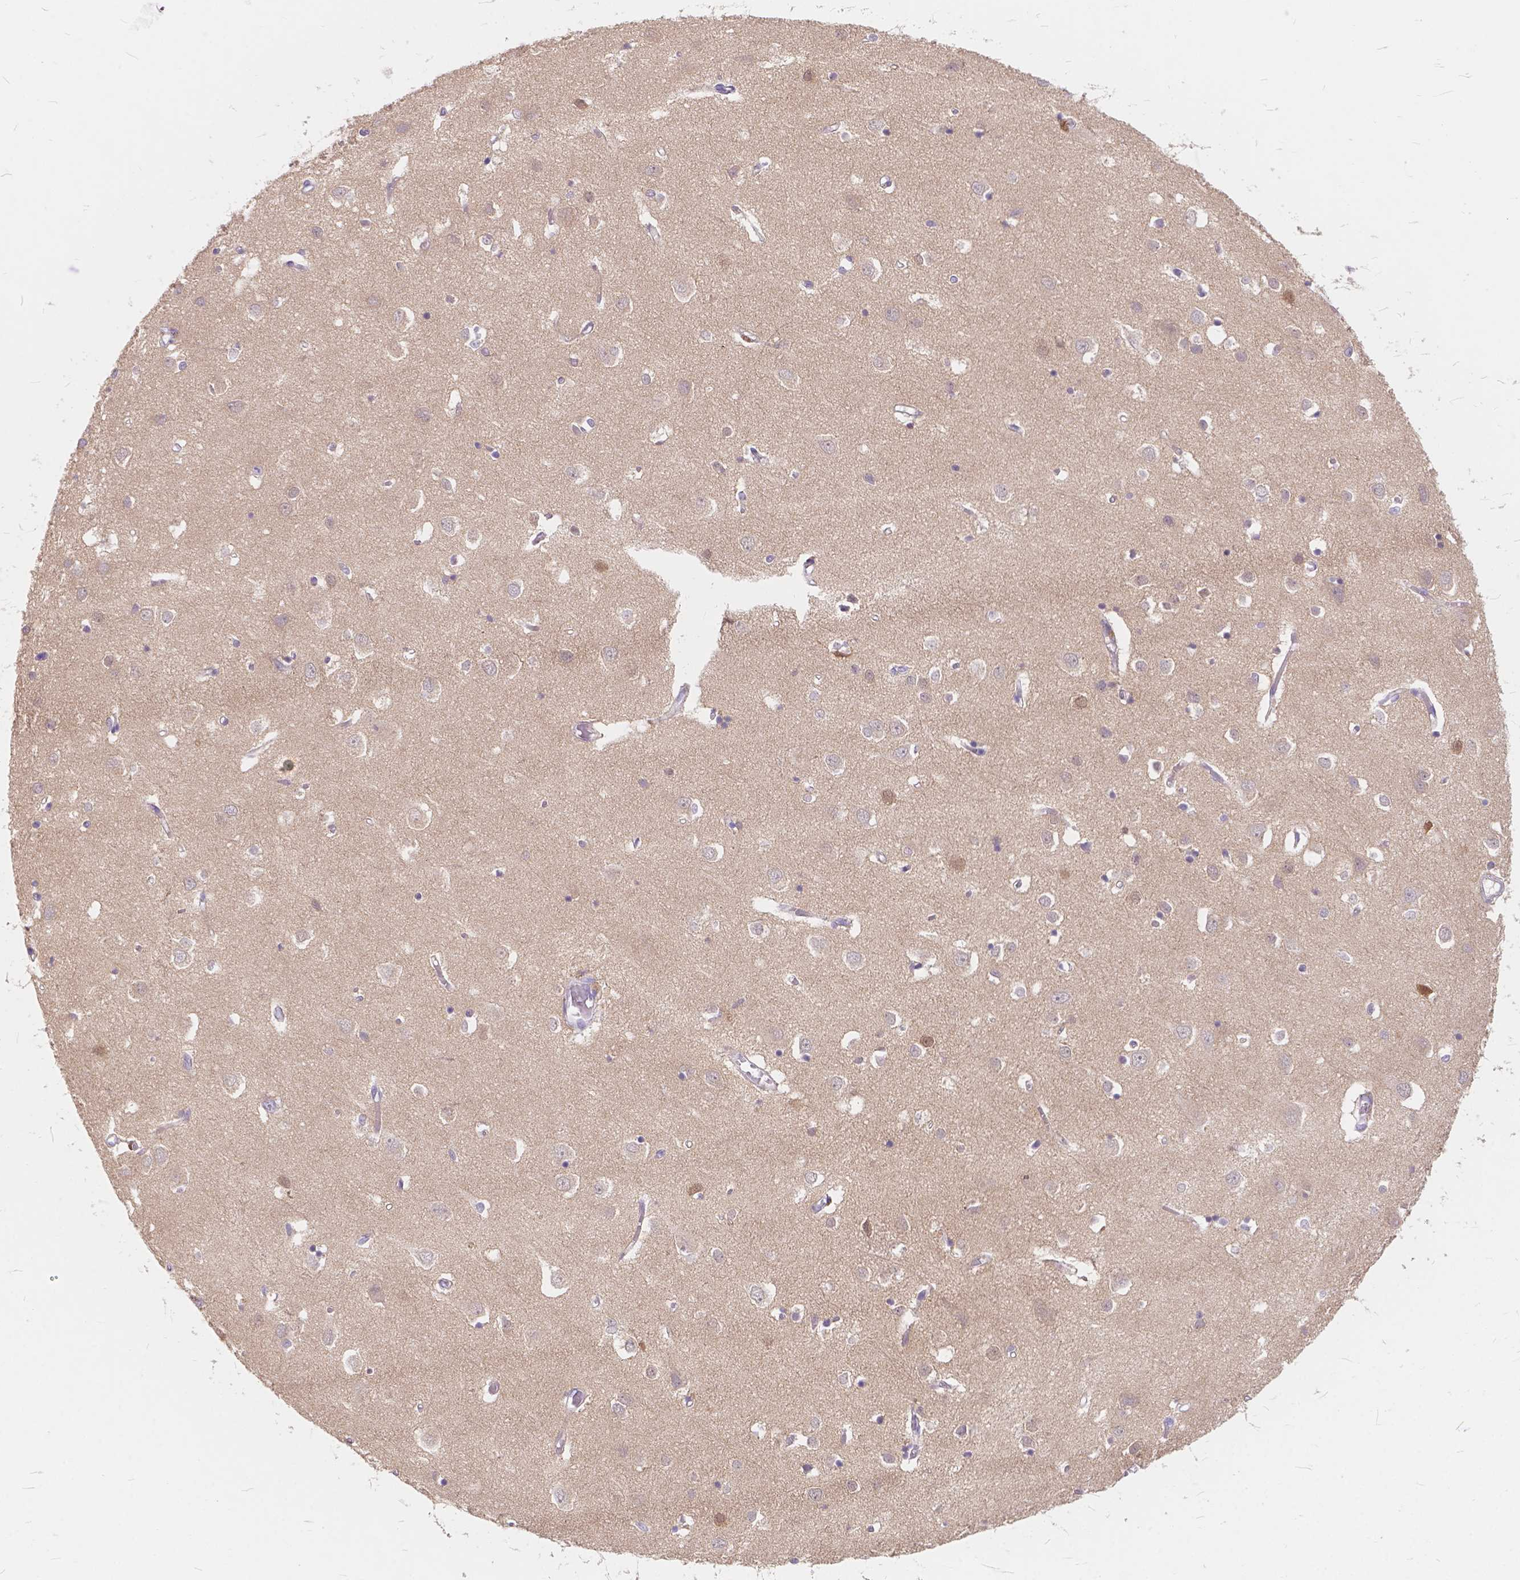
{"staining": {"intensity": "negative", "quantity": "none", "location": "none"}, "tissue": "cerebral cortex", "cell_type": "Endothelial cells", "image_type": "normal", "snomed": [{"axis": "morphology", "description": "Normal tissue, NOS"}, {"axis": "topography", "description": "Cerebral cortex"}], "caption": "Endothelial cells show no significant protein positivity in unremarkable cerebral cortex. The staining is performed using DAB (3,3'-diaminobenzidine) brown chromogen with nuclei counter-stained in using hematoxylin.", "gene": "PEX11G", "patient": {"sex": "male", "age": 70}}